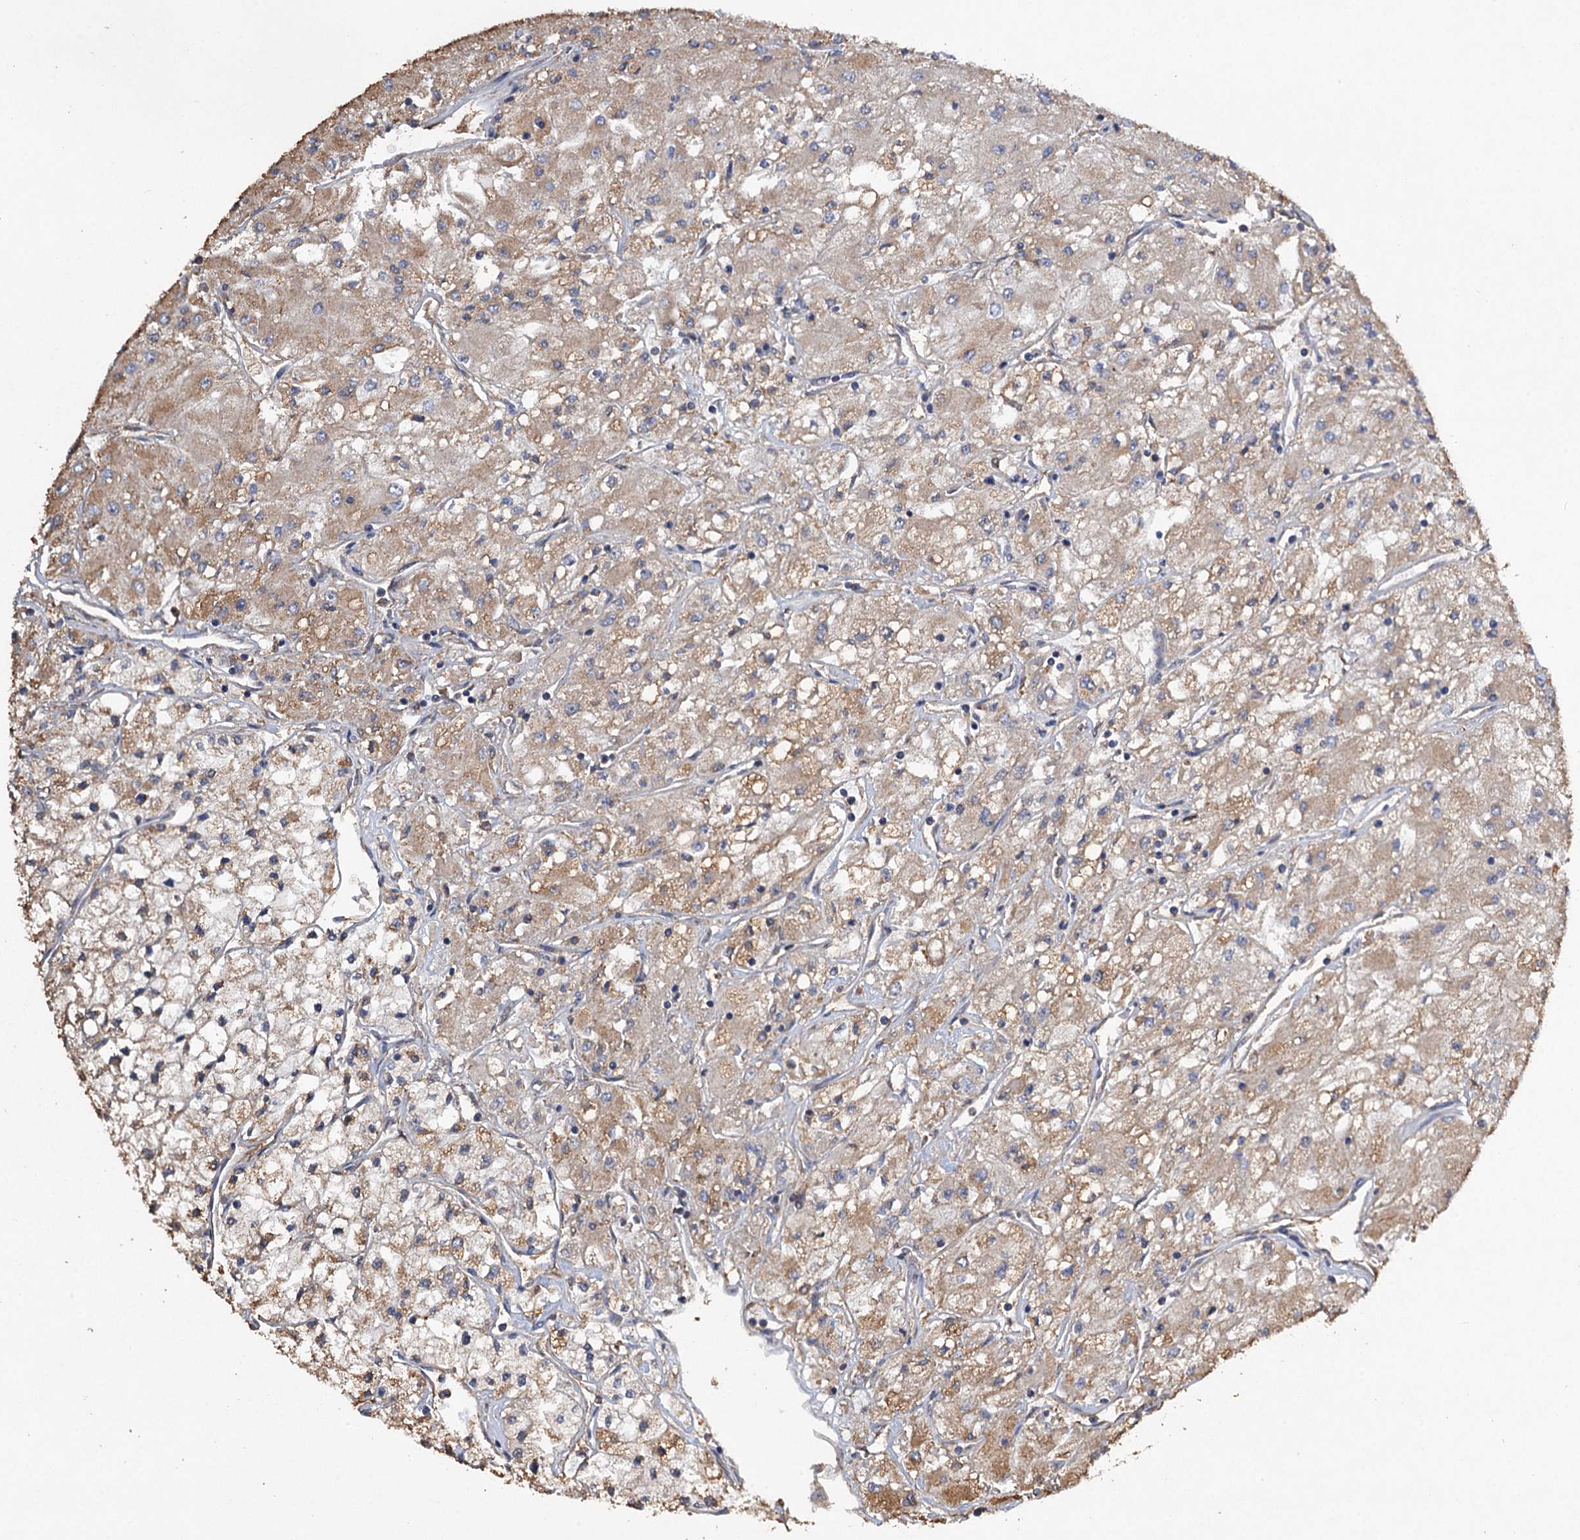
{"staining": {"intensity": "weak", "quantity": ">75%", "location": "cytoplasmic/membranous"}, "tissue": "renal cancer", "cell_type": "Tumor cells", "image_type": "cancer", "snomed": [{"axis": "morphology", "description": "Adenocarcinoma, NOS"}, {"axis": "topography", "description": "Kidney"}], "caption": "A brown stain highlights weak cytoplasmic/membranous positivity of a protein in human renal cancer tumor cells.", "gene": "SCUBE3", "patient": {"sex": "male", "age": 80}}